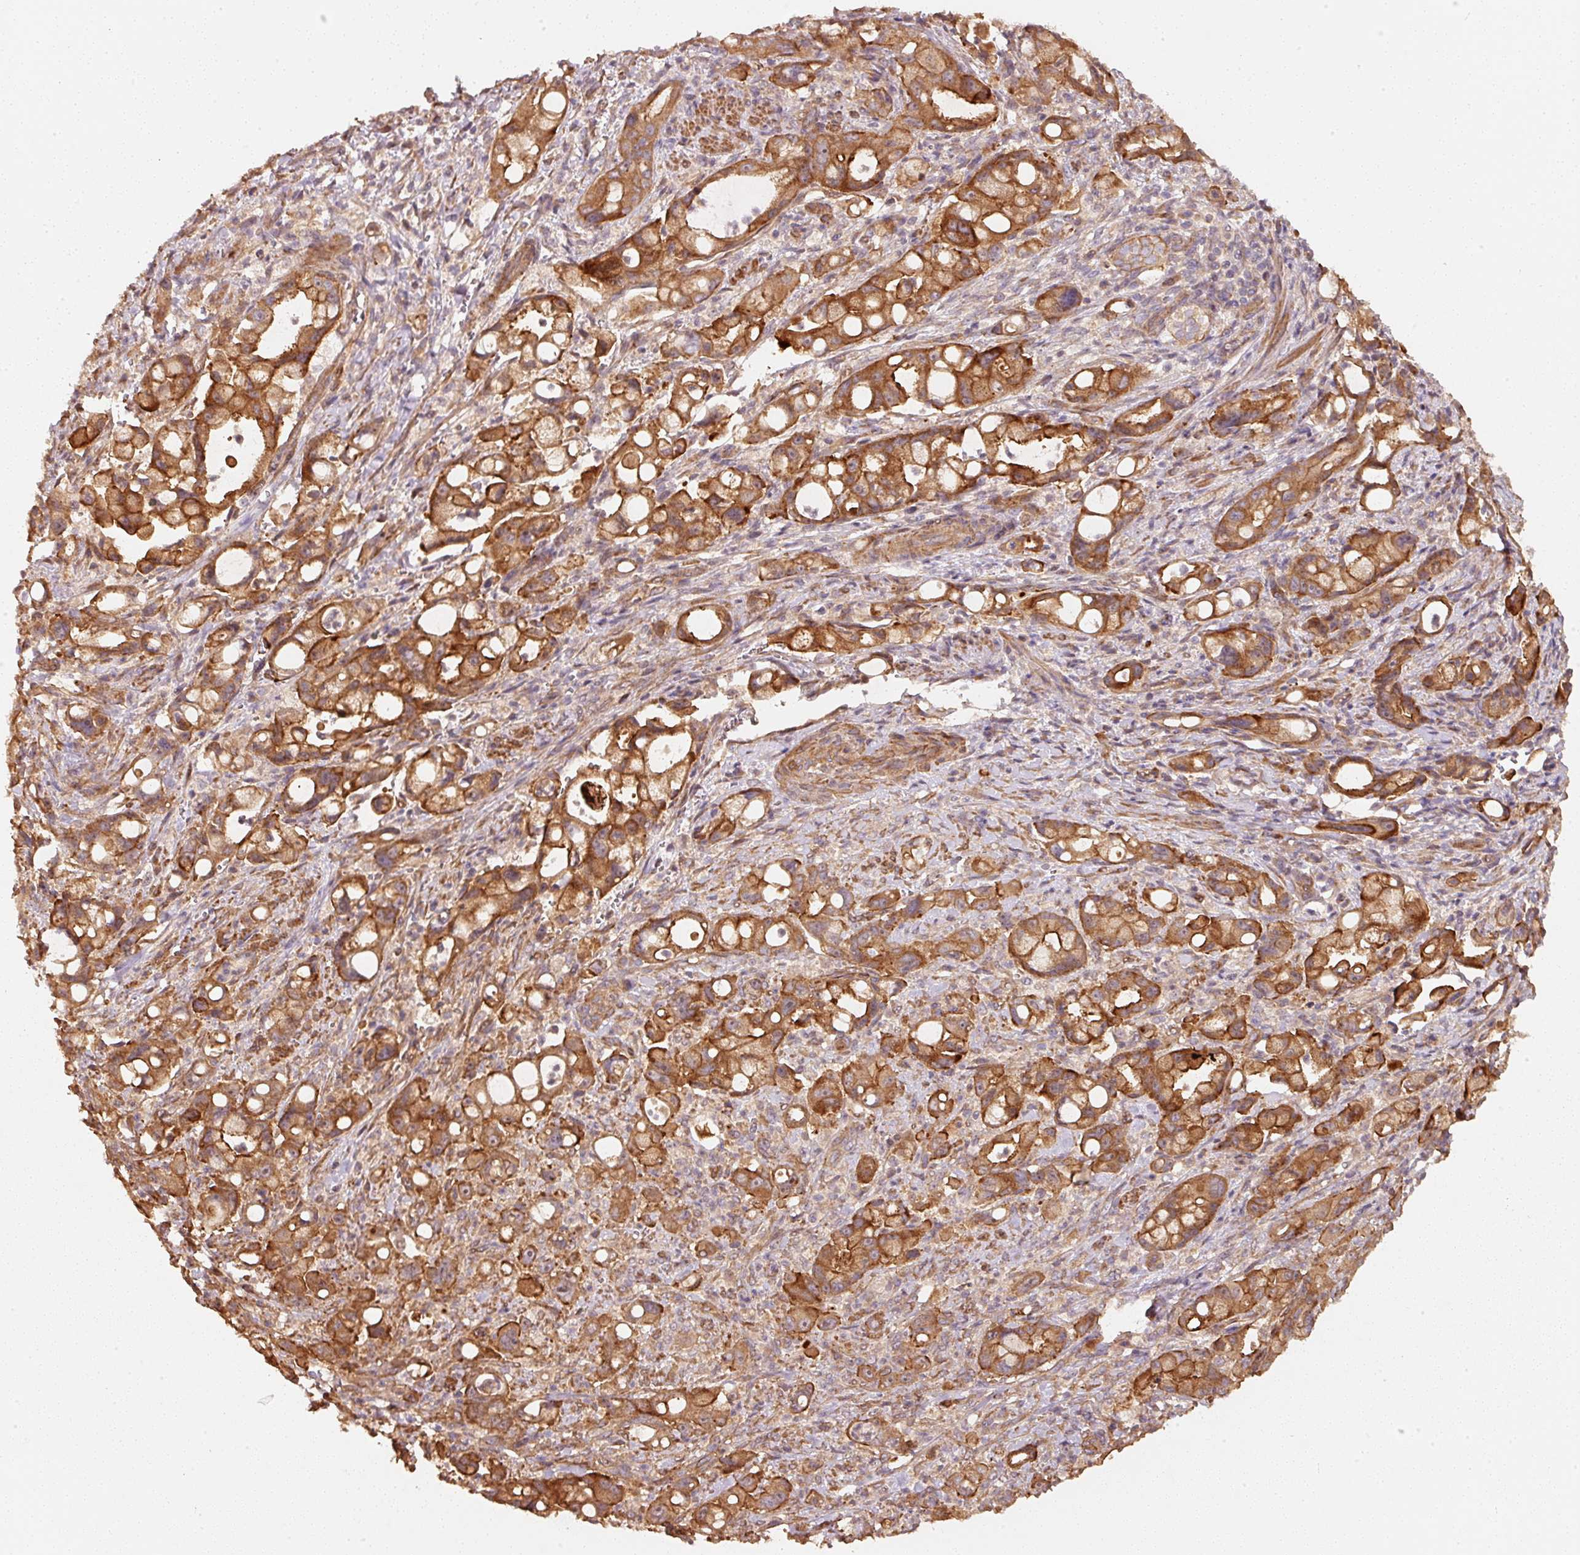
{"staining": {"intensity": "strong", "quantity": ">75%", "location": "cytoplasmic/membranous"}, "tissue": "pancreatic cancer", "cell_type": "Tumor cells", "image_type": "cancer", "snomed": [{"axis": "morphology", "description": "Adenocarcinoma, NOS"}, {"axis": "topography", "description": "Pancreas"}], "caption": "The image displays staining of pancreatic adenocarcinoma, revealing strong cytoplasmic/membranous protein staining (brown color) within tumor cells.", "gene": "CEP95", "patient": {"sex": "male", "age": 68}}